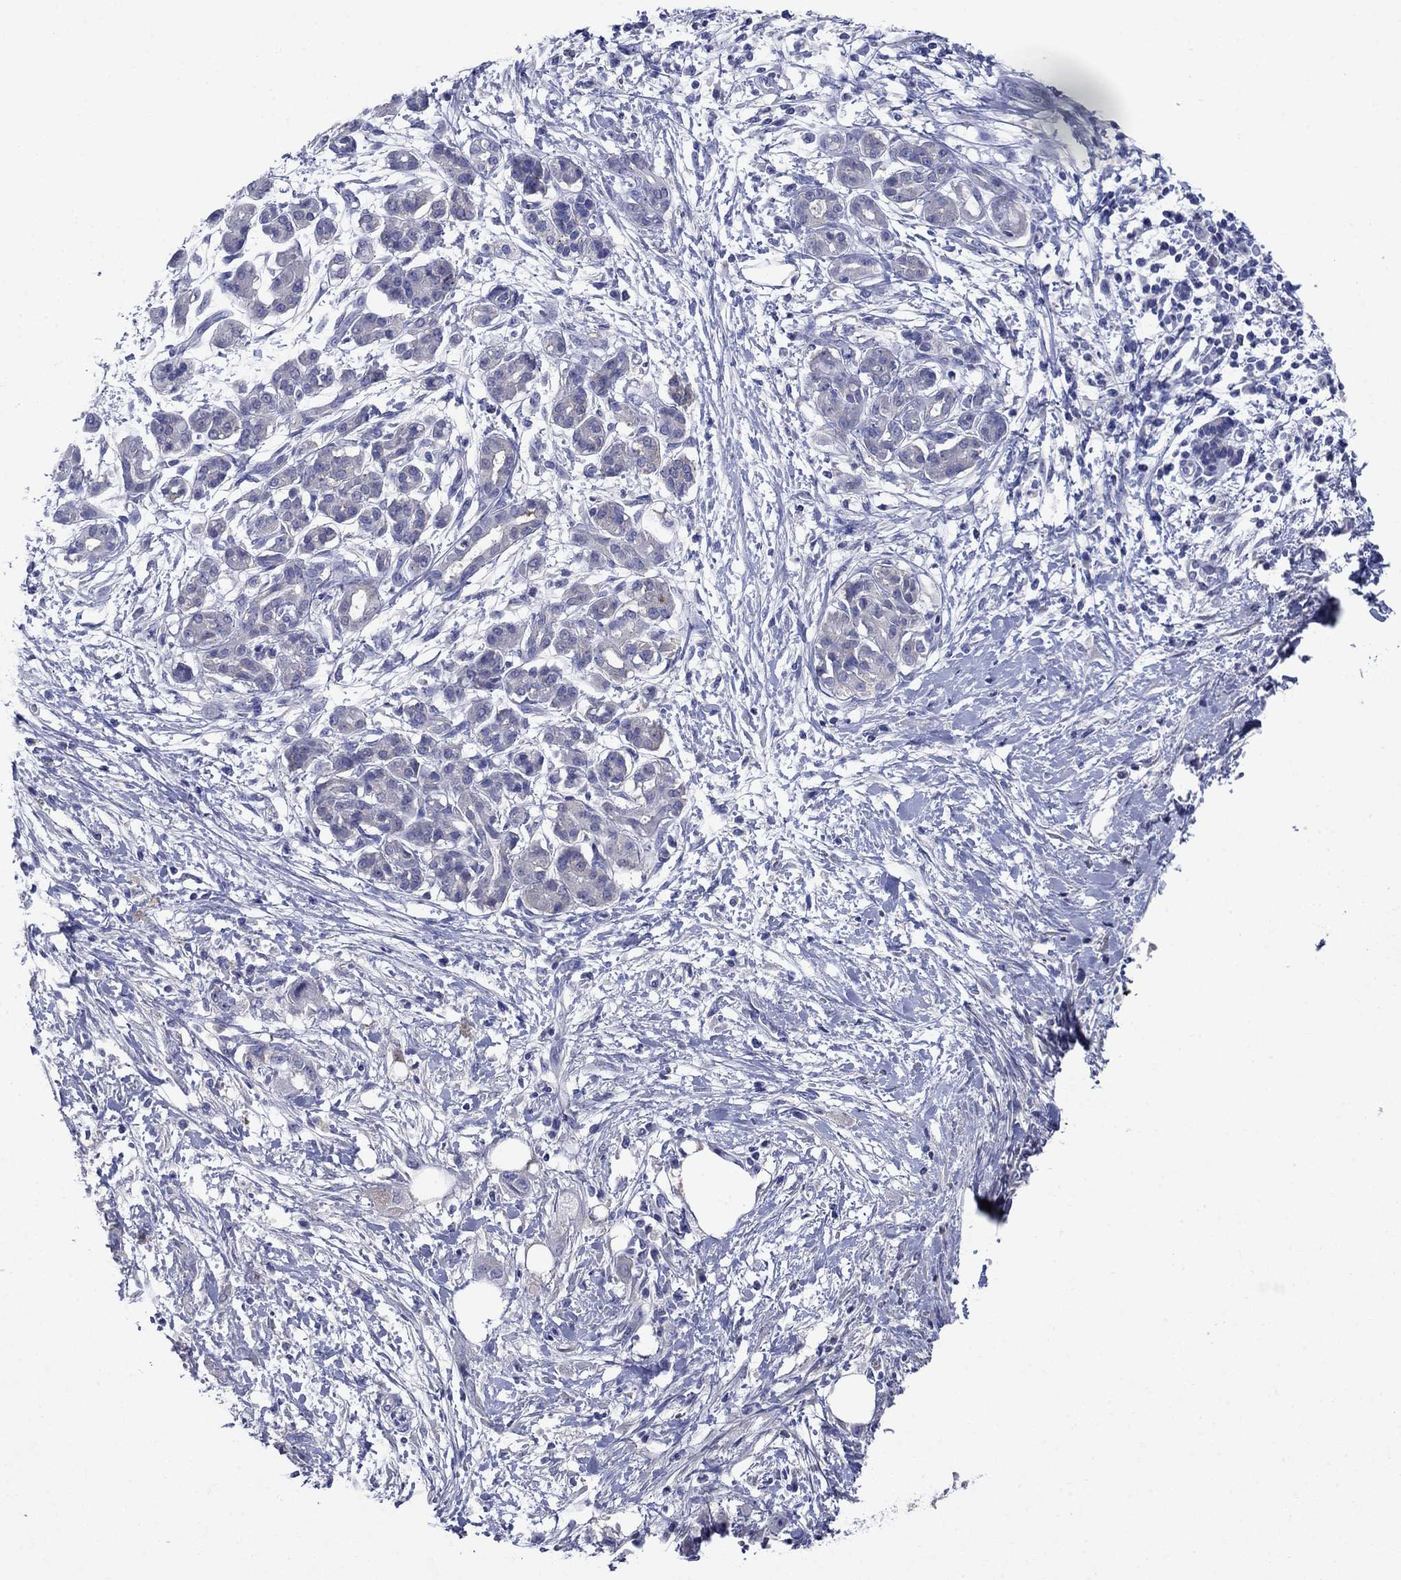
{"staining": {"intensity": "negative", "quantity": "none", "location": "none"}, "tissue": "pancreatic cancer", "cell_type": "Tumor cells", "image_type": "cancer", "snomed": [{"axis": "morphology", "description": "Adenocarcinoma, NOS"}, {"axis": "topography", "description": "Pancreas"}], "caption": "Pancreatic adenocarcinoma was stained to show a protein in brown. There is no significant staining in tumor cells.", "gene": "SULT2B1", "patient": {"sex": "male", "age": 72}}